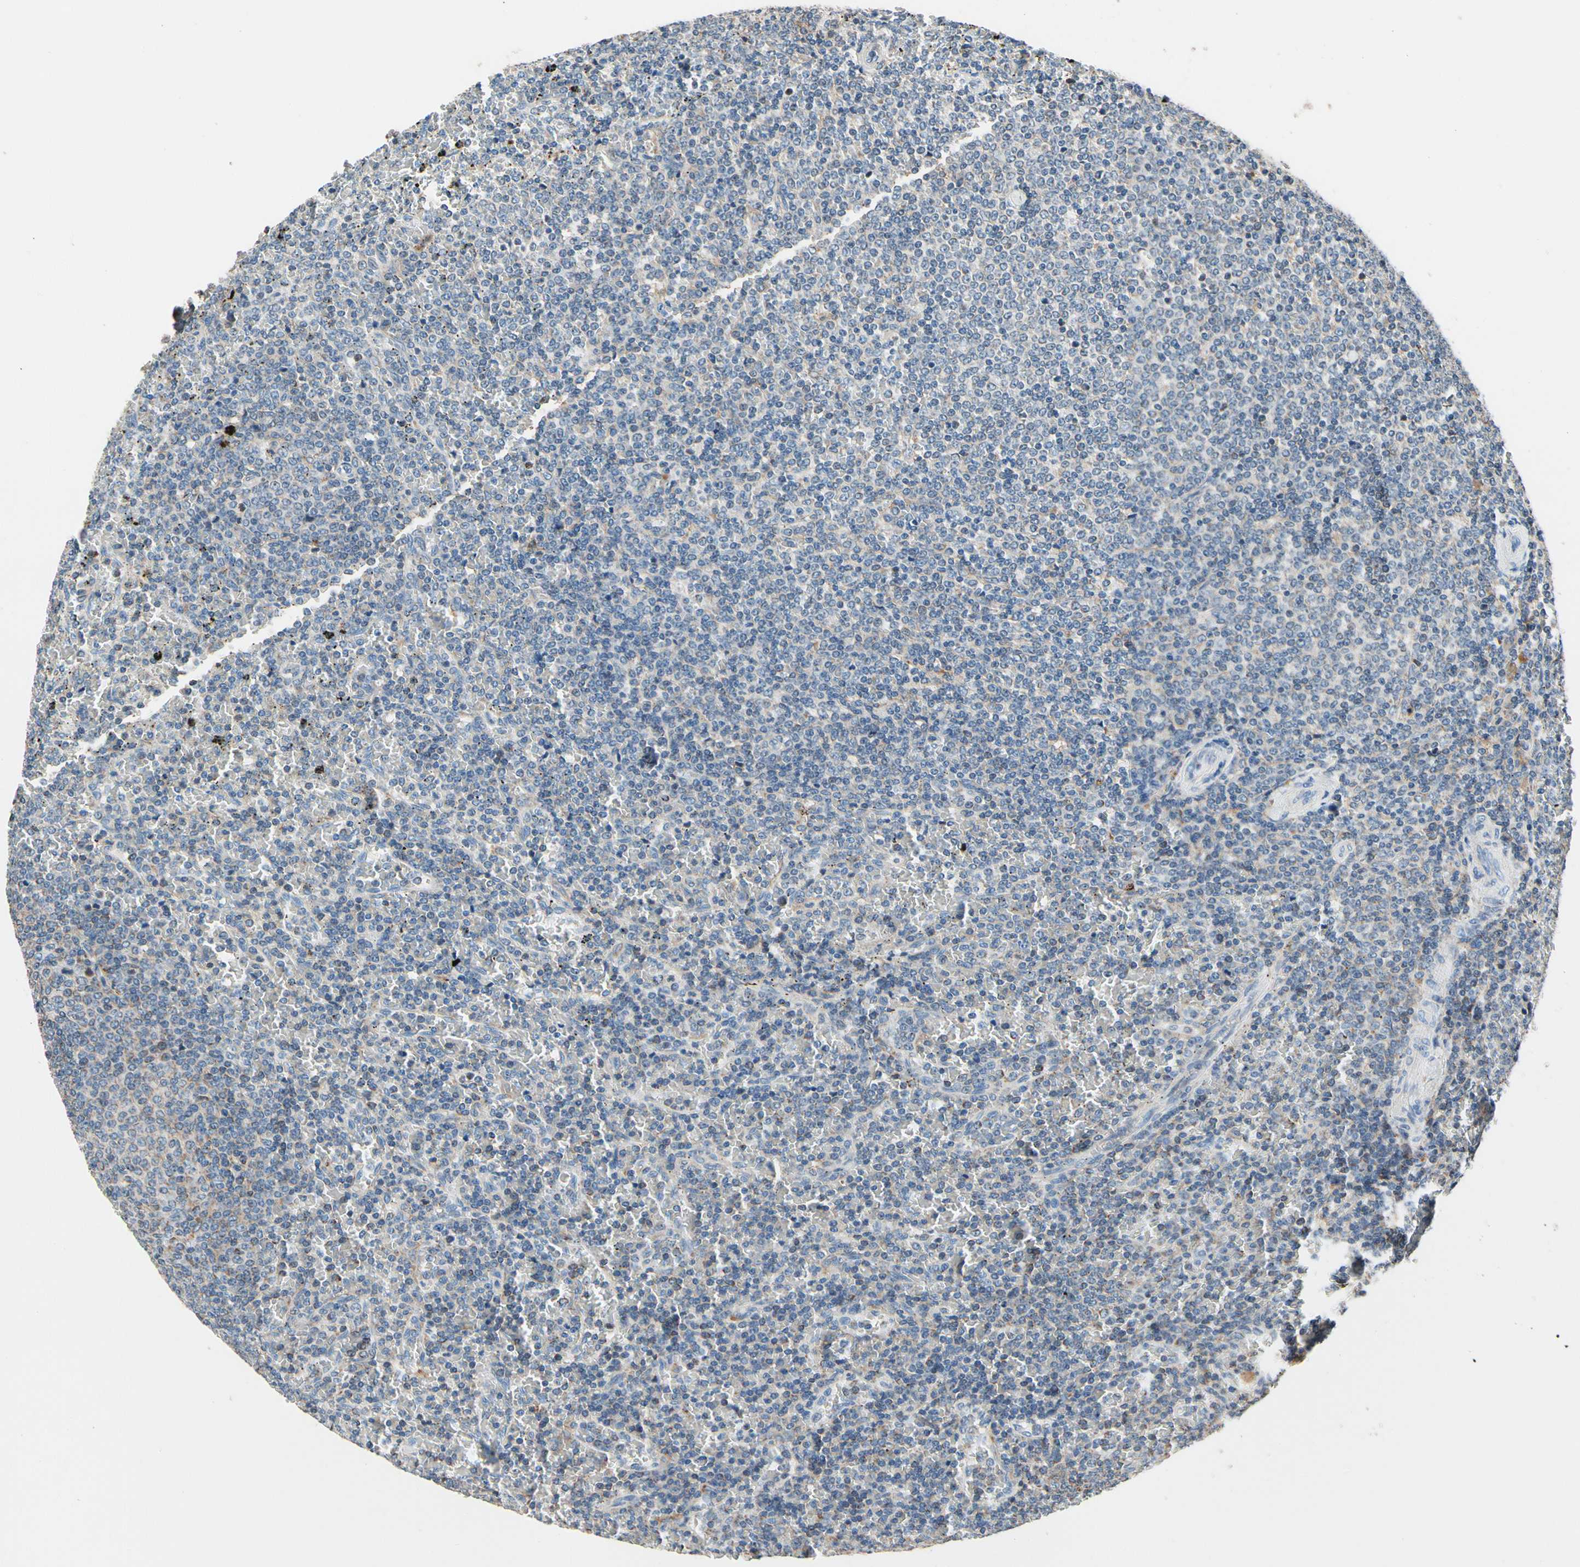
{"staining": {"intensity": "moderate", "quantity": "<25%", "location": "cytoplasmic/membranous"}, "tissue": "lymphoma", "cell_type": "Tumor cells", "image_type": "cancer", "snomed": [{"axis": "morphology", "description": "Malignant lymphoma, non-Hodgkin's type, Low grade"}, {"axis": "topography", "description": "Spleen"}], "caption": "Brown immunohistochemical staining in human lymphoma exhibits moderate cytoplasmic/membranous expression in approximately <25% of tumor cells. (brown staining indicates protein expression, while blue staining denotes nuclei).", "gene": "TMEM176A", "patient": {"sex": "female", "age": 77}}